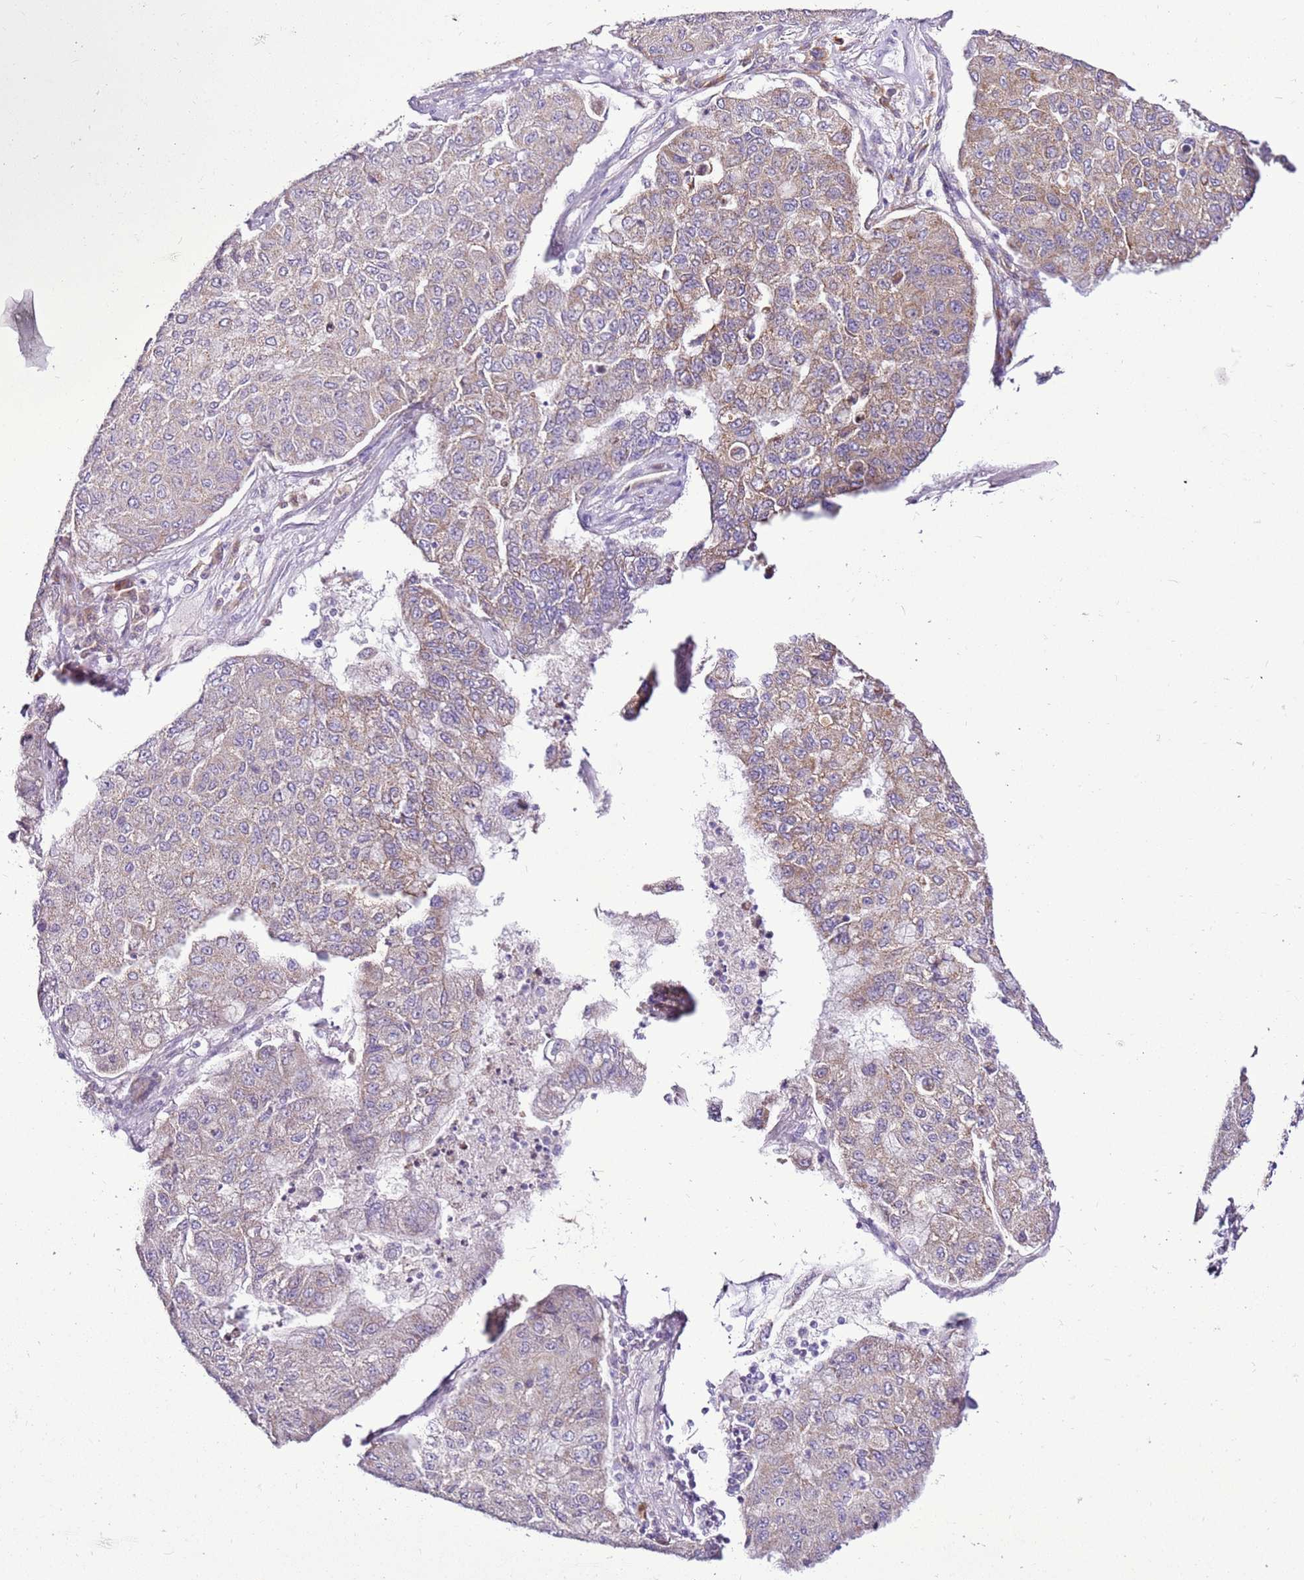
{"staining": {"intensity": "moderate", "quantity": "25%-75%", "location": "cytoplasmic/membranous"}, "tissue": "lung cancer", "cell_type": "Tumor cells", "image_type": "cancer", "snomed": [{"axis": "morphology", "description": "Squamous cell carcinoma, NOS"}, {"axis": "topography", "description": "Lung"}], "caption": "This image displays immunohistochemistry (IHC) staining of human squamous cell carcinoma (lung), with medium moderate cytoplasmic/membranous expression in about 25%-75% of tumor cells.", "gene": "MRPL36", "patient": {"sex": "male", "age": 74}}